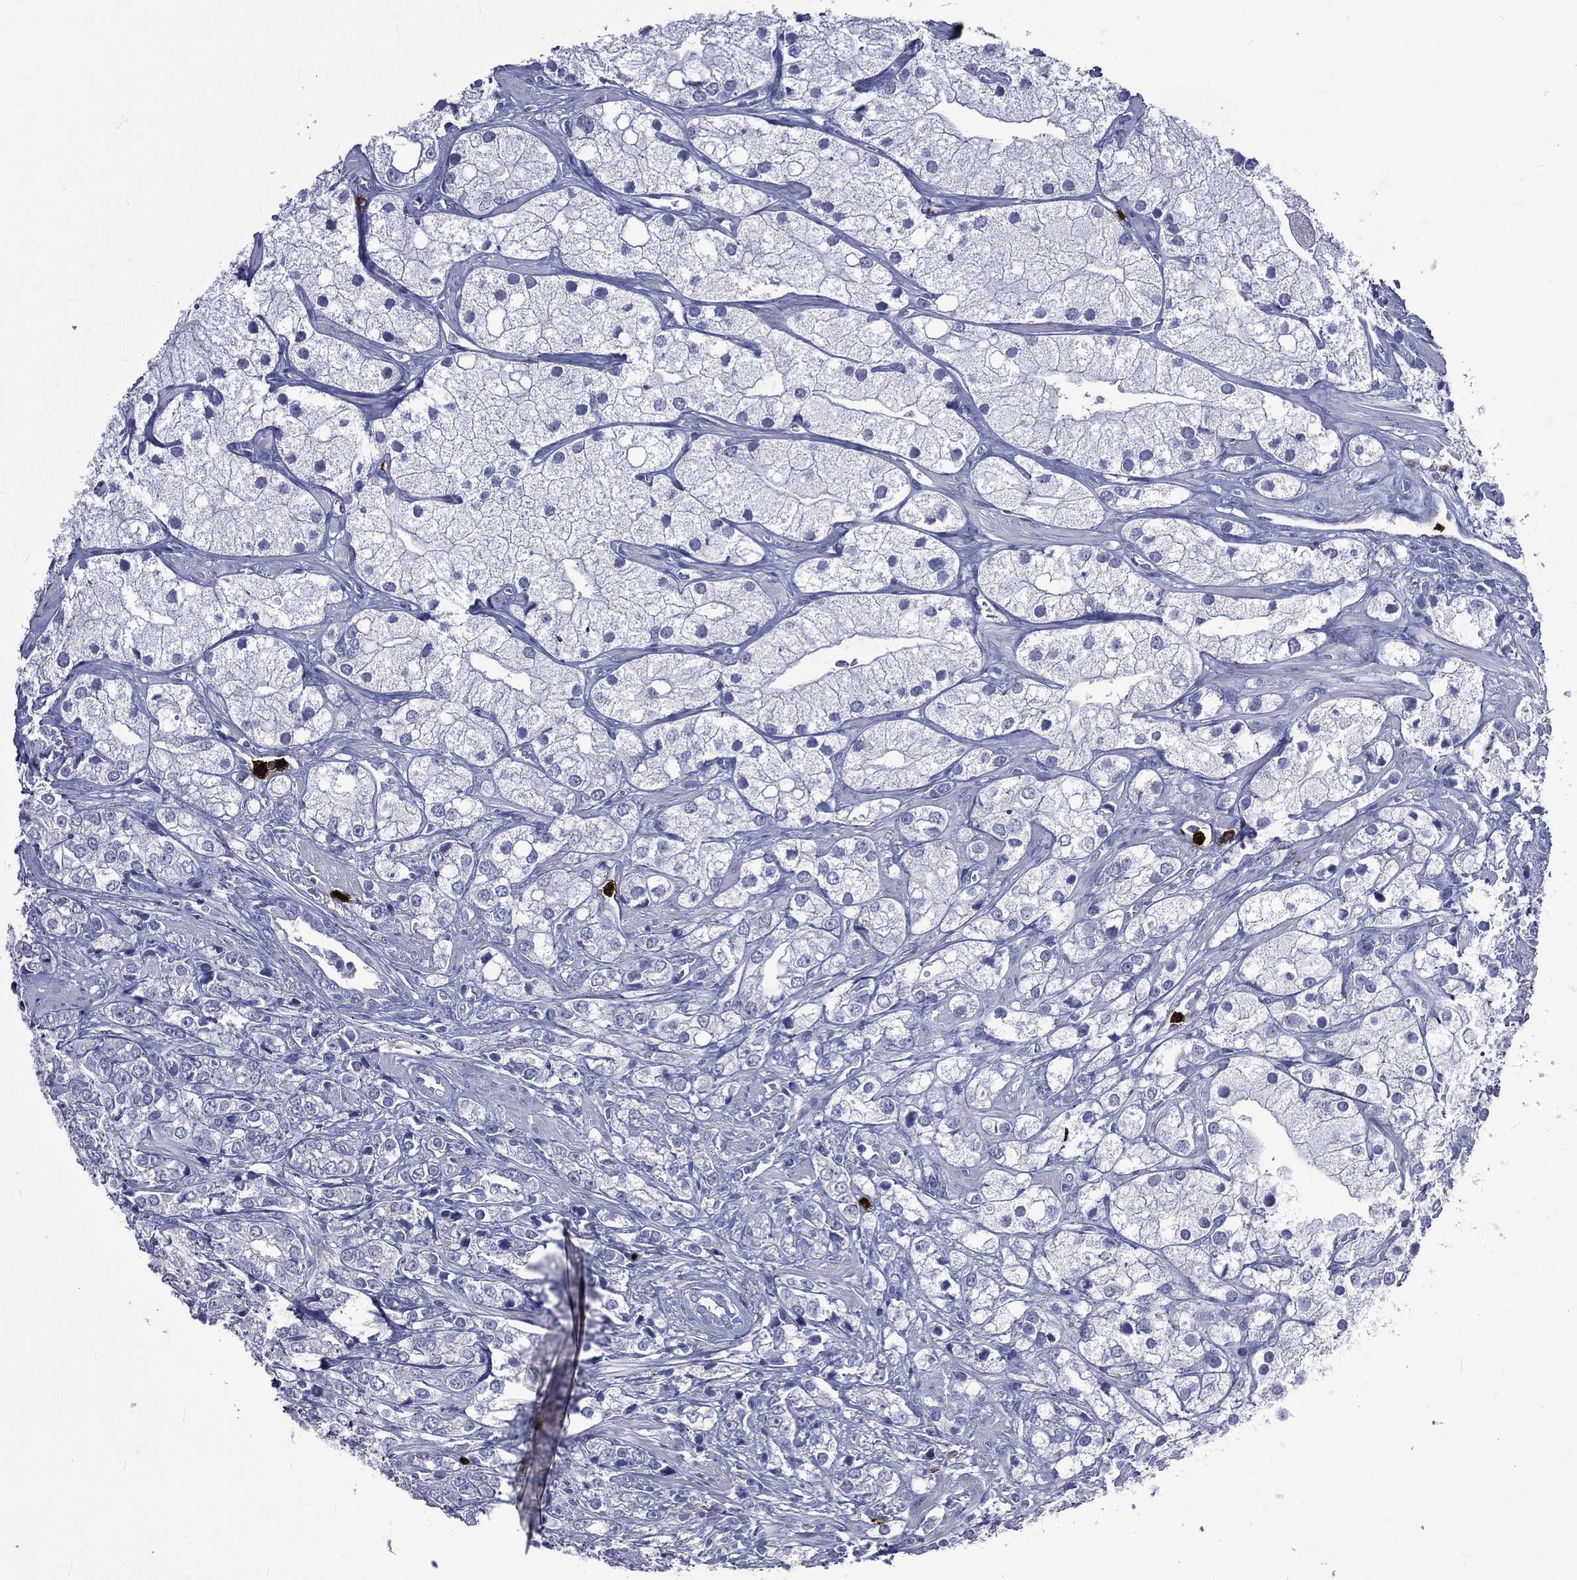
{"staining": {"intensity": "negative", "quantity": "none", "location": "none"}, "tissue": "prostate cancer", "cell_type": "Tumor cells", "image_type": "cancer", "snomed": [{"axis": "morphology", "description": "Adenocarcinoma, NOS"}, {"axis": "topography", "description": "Prostate and seminal vesicle, NOS"}, {"axis": "topography", "description": "Prostate"}], "caption": "DAB (3,3'-diaminobenzidine) immunohistochemical staining of human prostate adenocarcinoma shows no significant expression in tumor cells. (DAB IHC, high magnification).", "gene": "ELANE", "patient": {"sex": "male", "age": 79}}